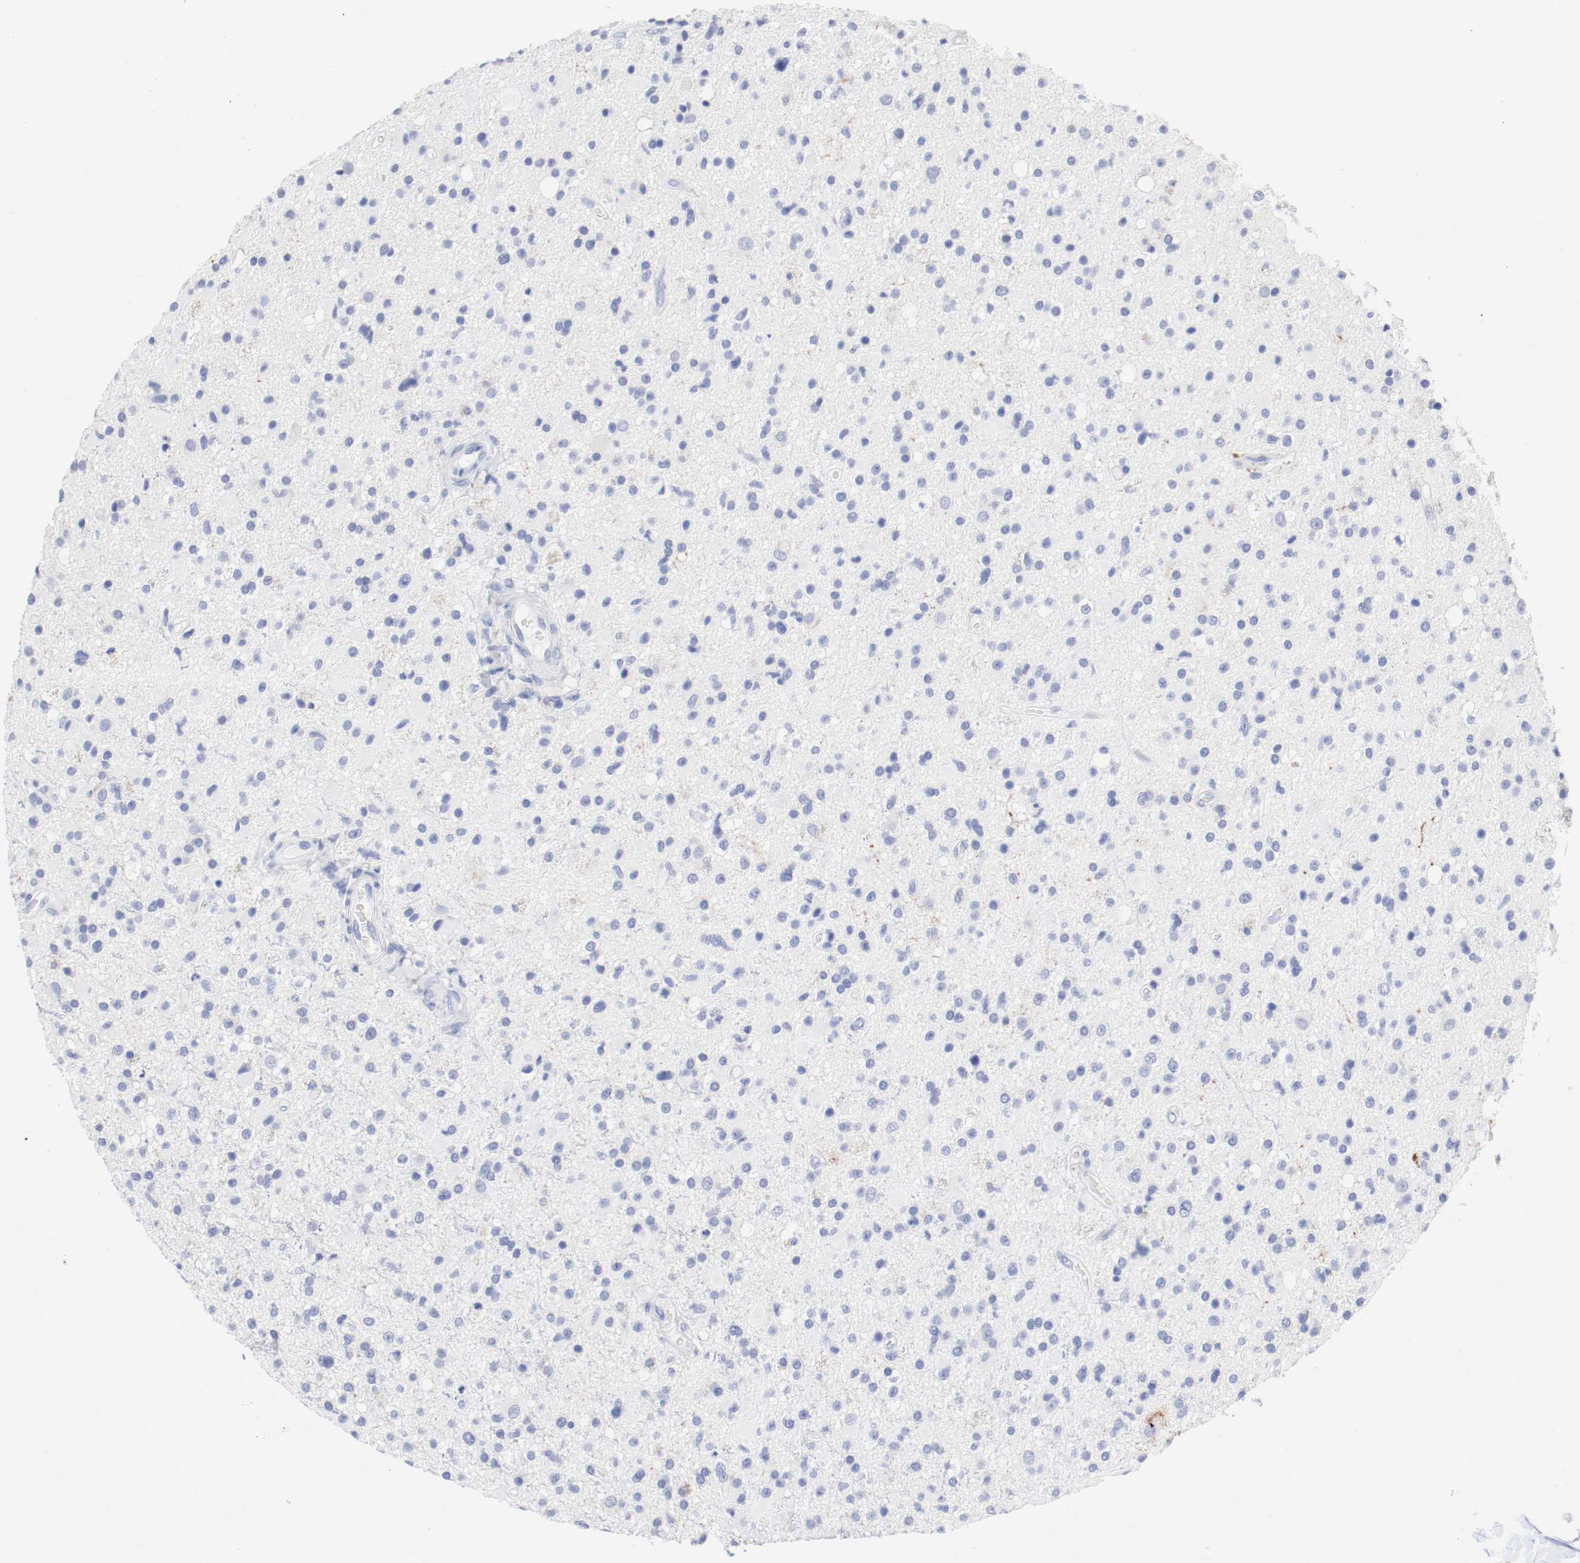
{"staining": {"intensity": "negative", "quantity": "none", "location": "none"}, "tissue": "glioma", "cell_type": "Tumor cells", "image_type": "cancer", "snomed": [{"axis": "morphology", "description": "Glioma, malignant, High grade"}, {"axis": "topography", "description": "Brain"}], "caption": "Immunohistochemistry of human malignant glioma (high-grade) exhibits no positivity in tumor cells.", "gene": "GAD1", "patient": {"sex": "male", "age": 33}}